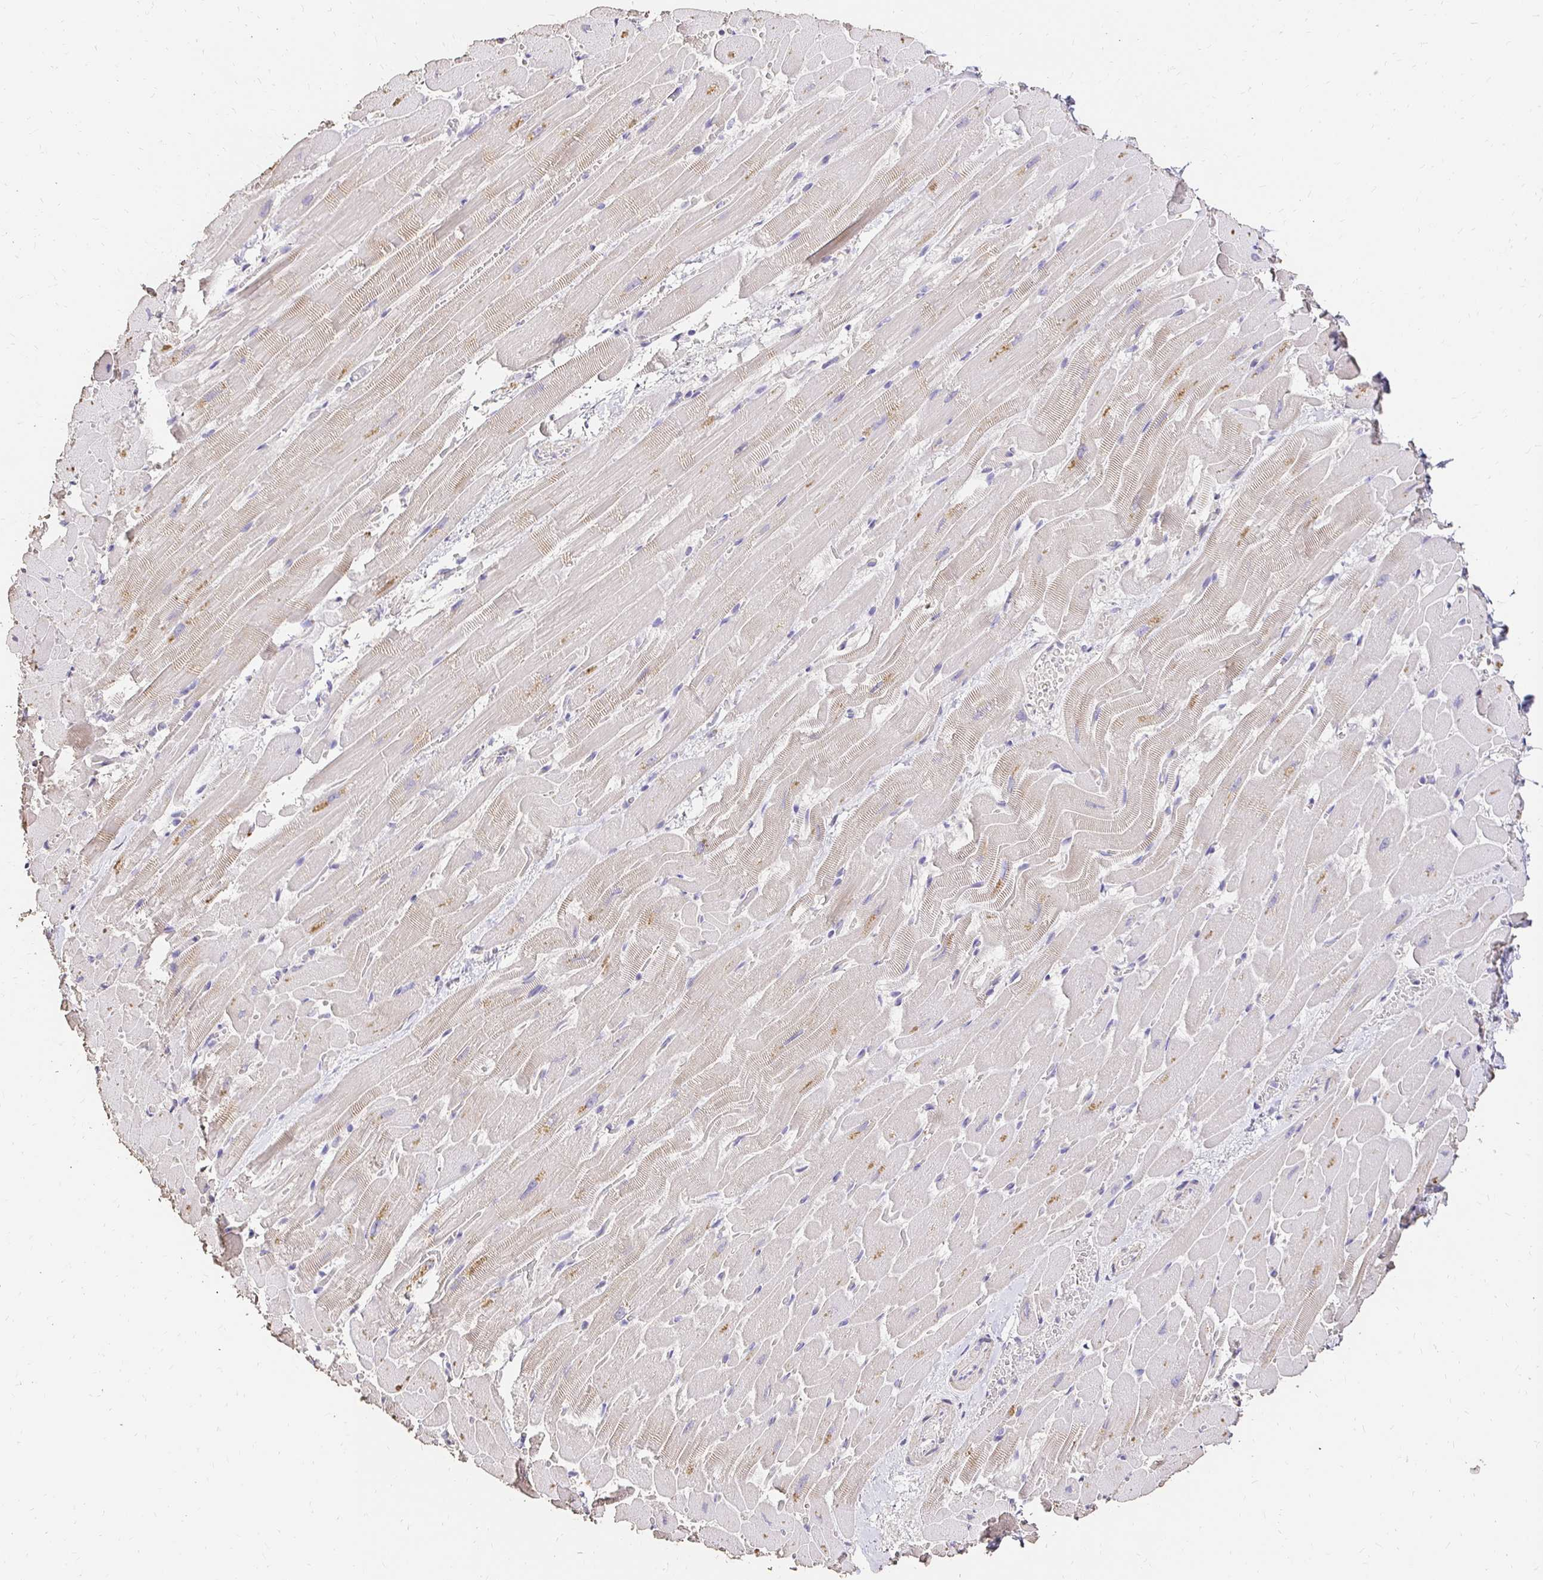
{"staining": {"intensity": "moderate", "quantity": "<25%", "location": "cytoplasmic/membranous"}, "tissue": "heart muscle", "cell_type": "Cardiomyocytes", "image_type": "normal", "snomed": [{"axis": "morphology", "description": "Normal tissue, NOS"}, {"axis": "topography", "description": "Heart"}], "caption": "The histopathology image displays immunohistochemical staining of benign heart muscle. There is moderate cytoplasmic/membranous positivity is present in about <25% of cardiomyocytes.", "gene": "UGT1A6", "patient": {"sex": "male", "age": 37}}